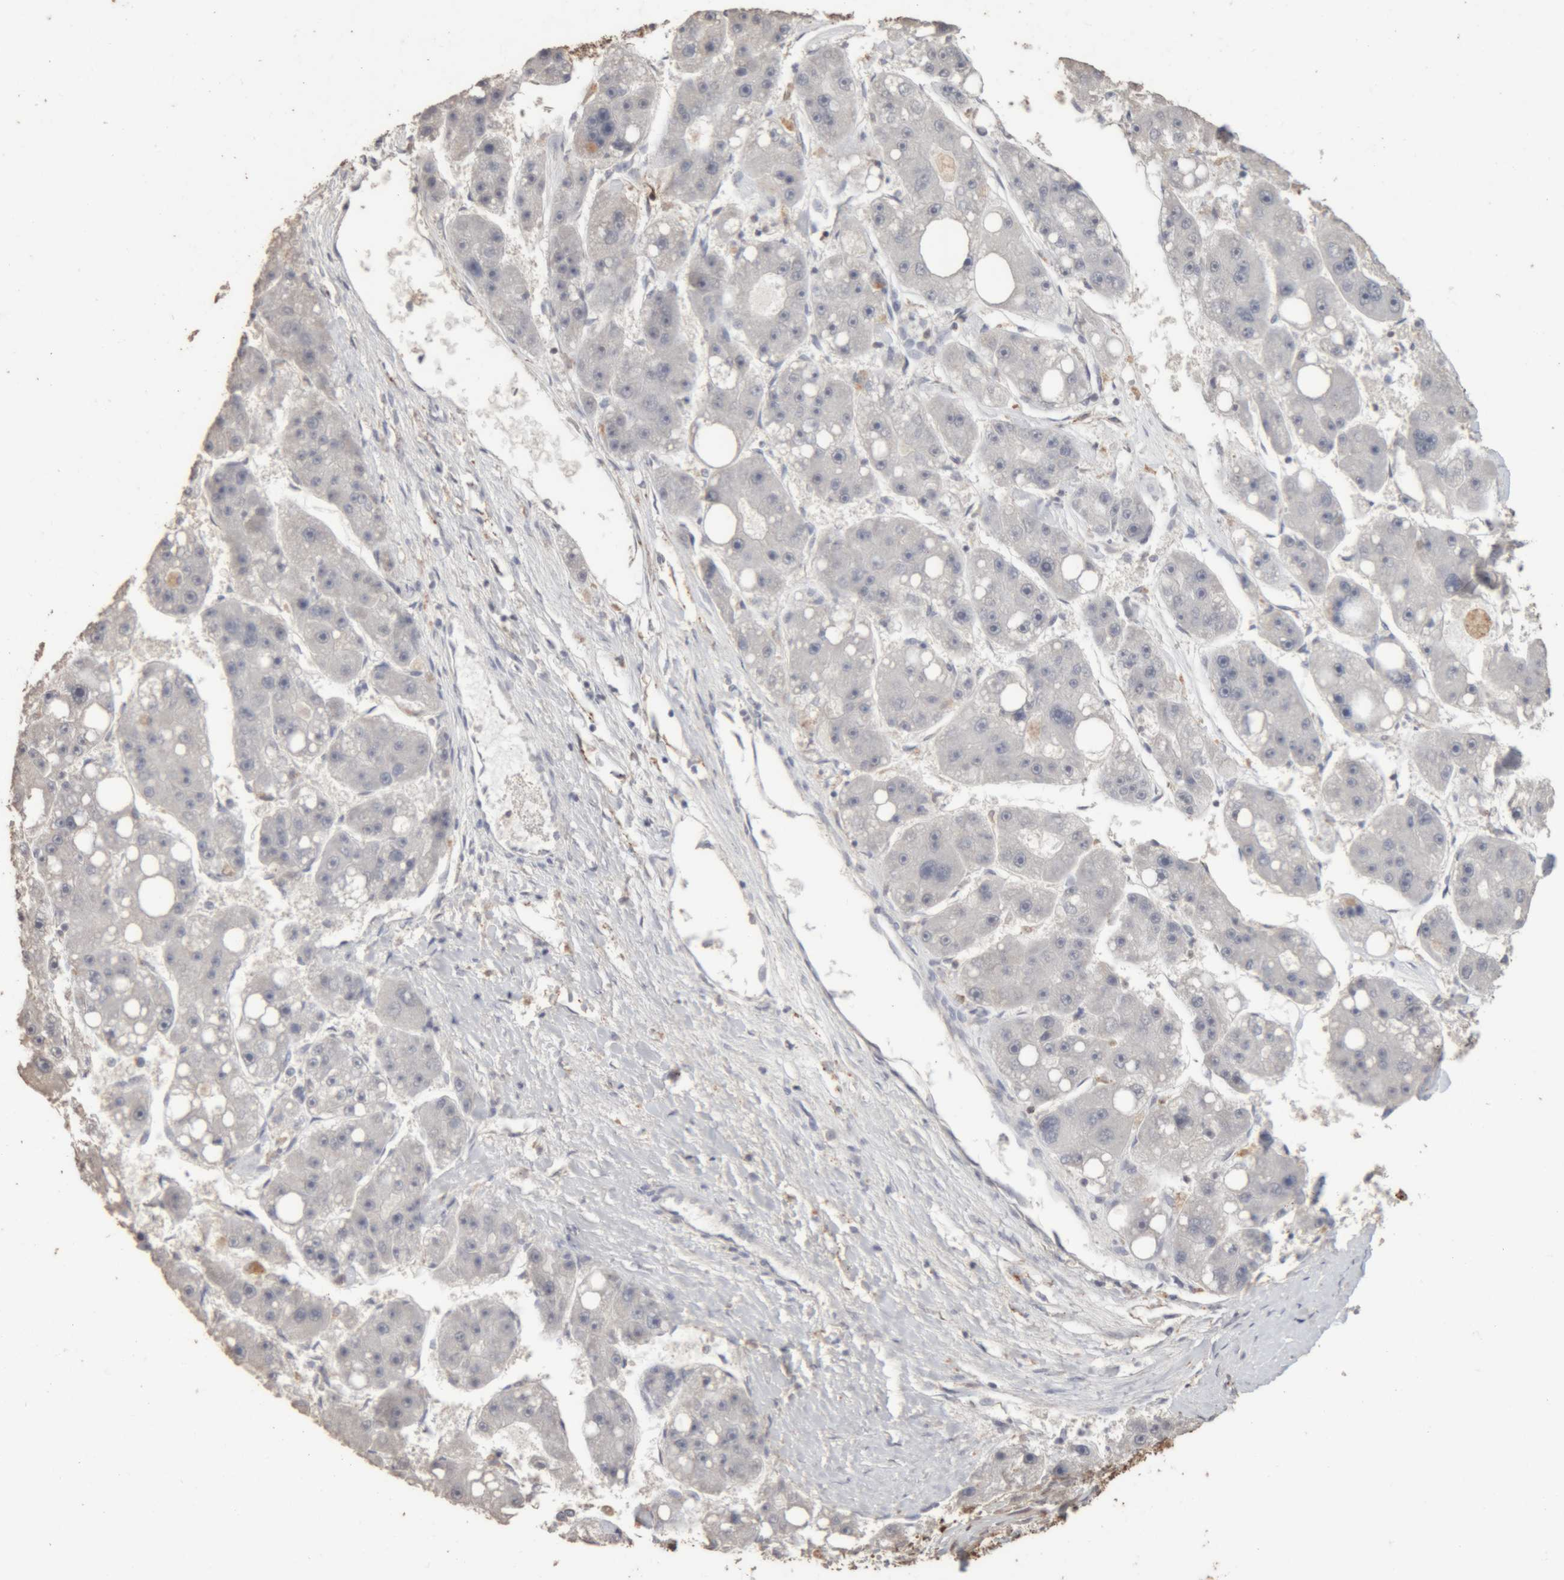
{"staining": {"intensity": "negative", "quantity": "none", "location": "none"}, "tissue": "liver cancer", "cell_type": "Tumor cells", "image_type": "cancer", "snomed": [{"axis": "morphology", "description": "Carcinoma, Hepatocellular, NOS"}, {"axis": "topography", "description": "Liver"}], "caption": "This is an IHC photomicrograph of human liver cancer (hepatocellular carcinoma). There is no positivity in tumor cells.", "gene": "ARSA", "patient": {"sex": "female", "age": 61}}